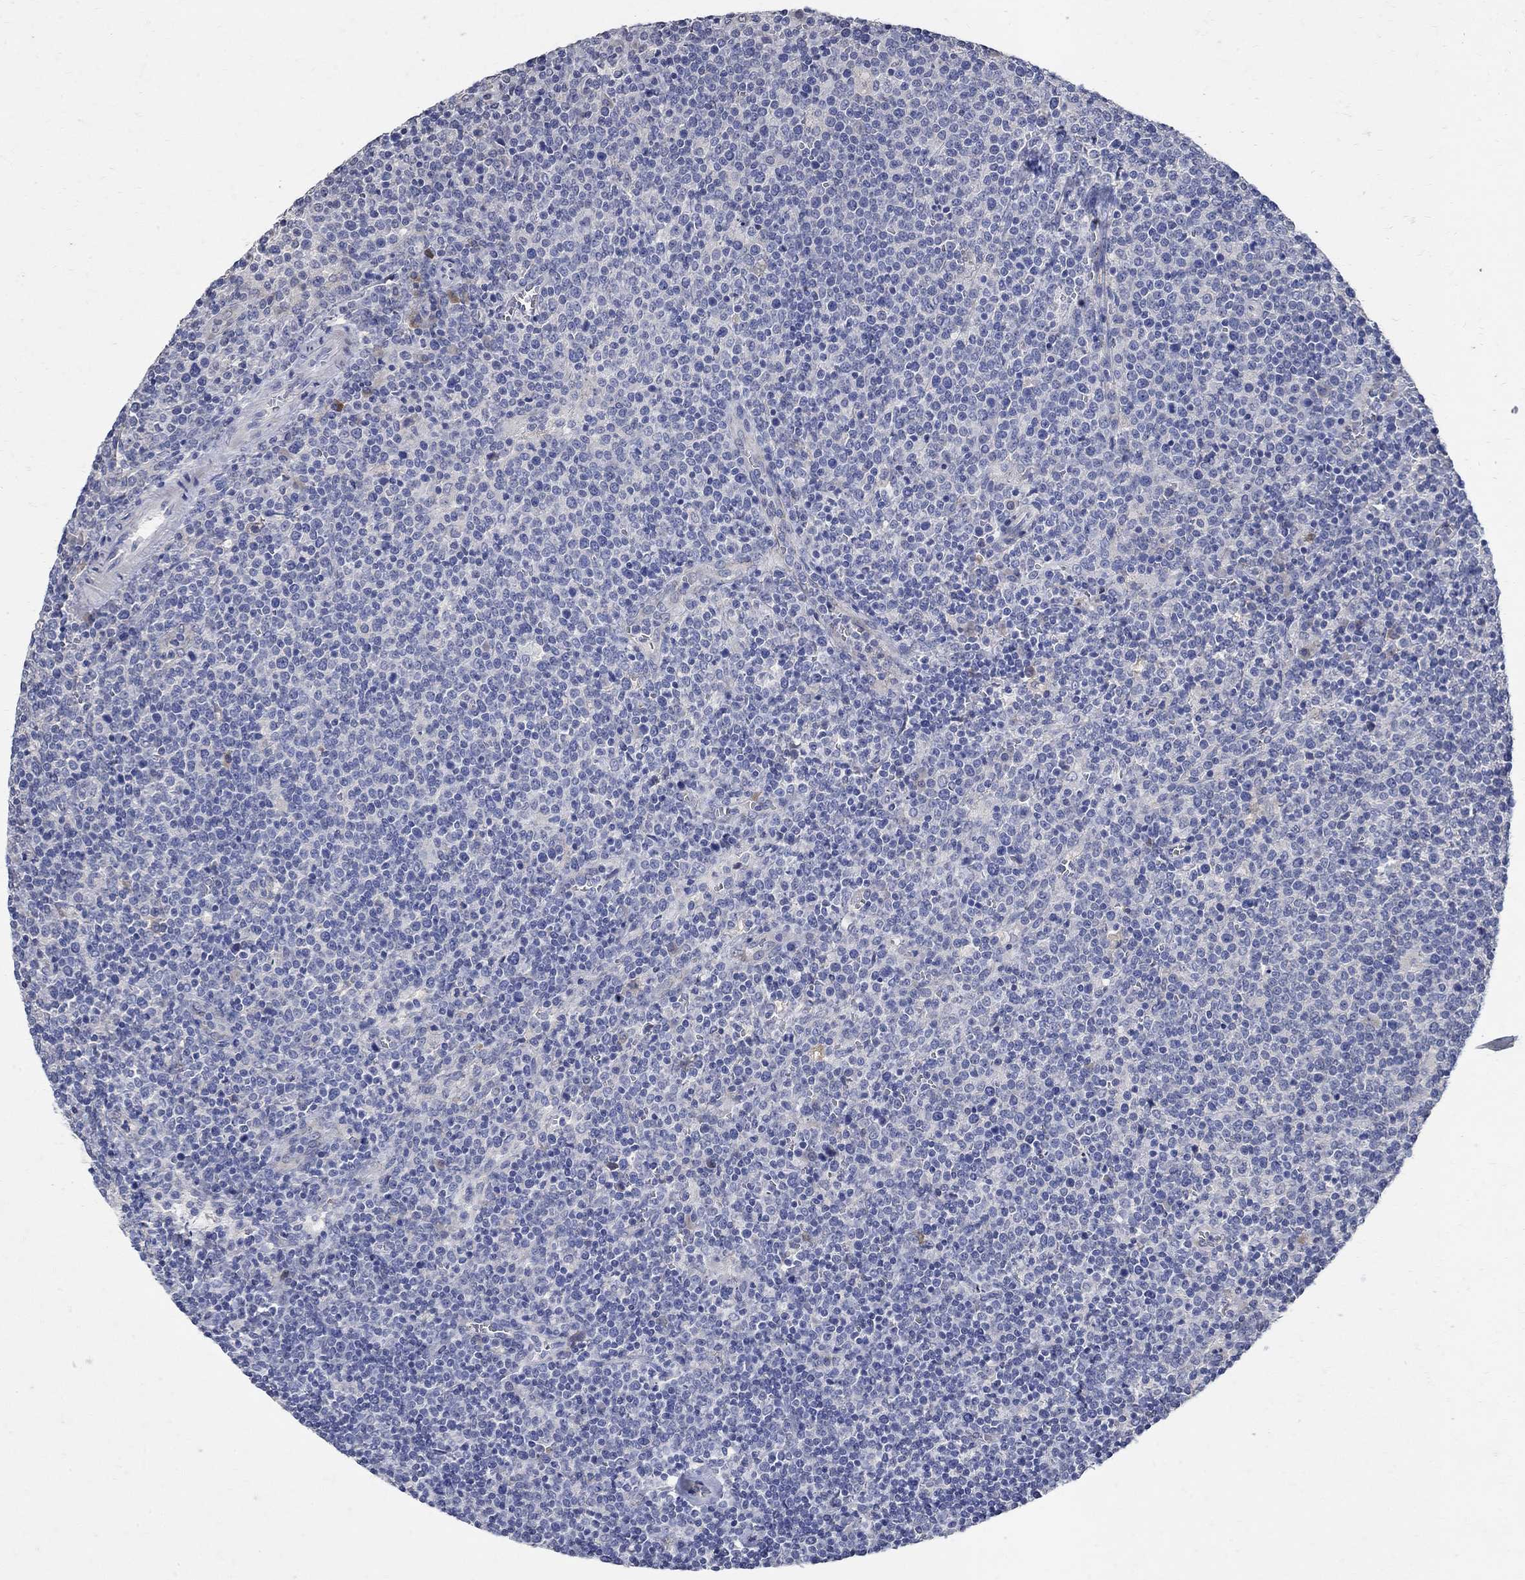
{"staining": {"intensity": "negative", "quantity": "none", "location": "none"}, "tissue": "lymphoma", "cell_type": "Tumor cells", "image_type": "cancer", "snomed": [{"axis": "morphology", "description": "Malignant lymphoma, non-Hodgkin's type, High grade"}, {"axis": "topography", "description": "Lymph node"}], "caption": "Tumor cells are negative for brown protein staining in lymphoma. (Brightfield microscopy of DAB (3,3'-diaminobenzidine) immunohistochemistry at high magnification).", "gene": "TMEM169", "patient": {"sex": "male", "age": 61}}